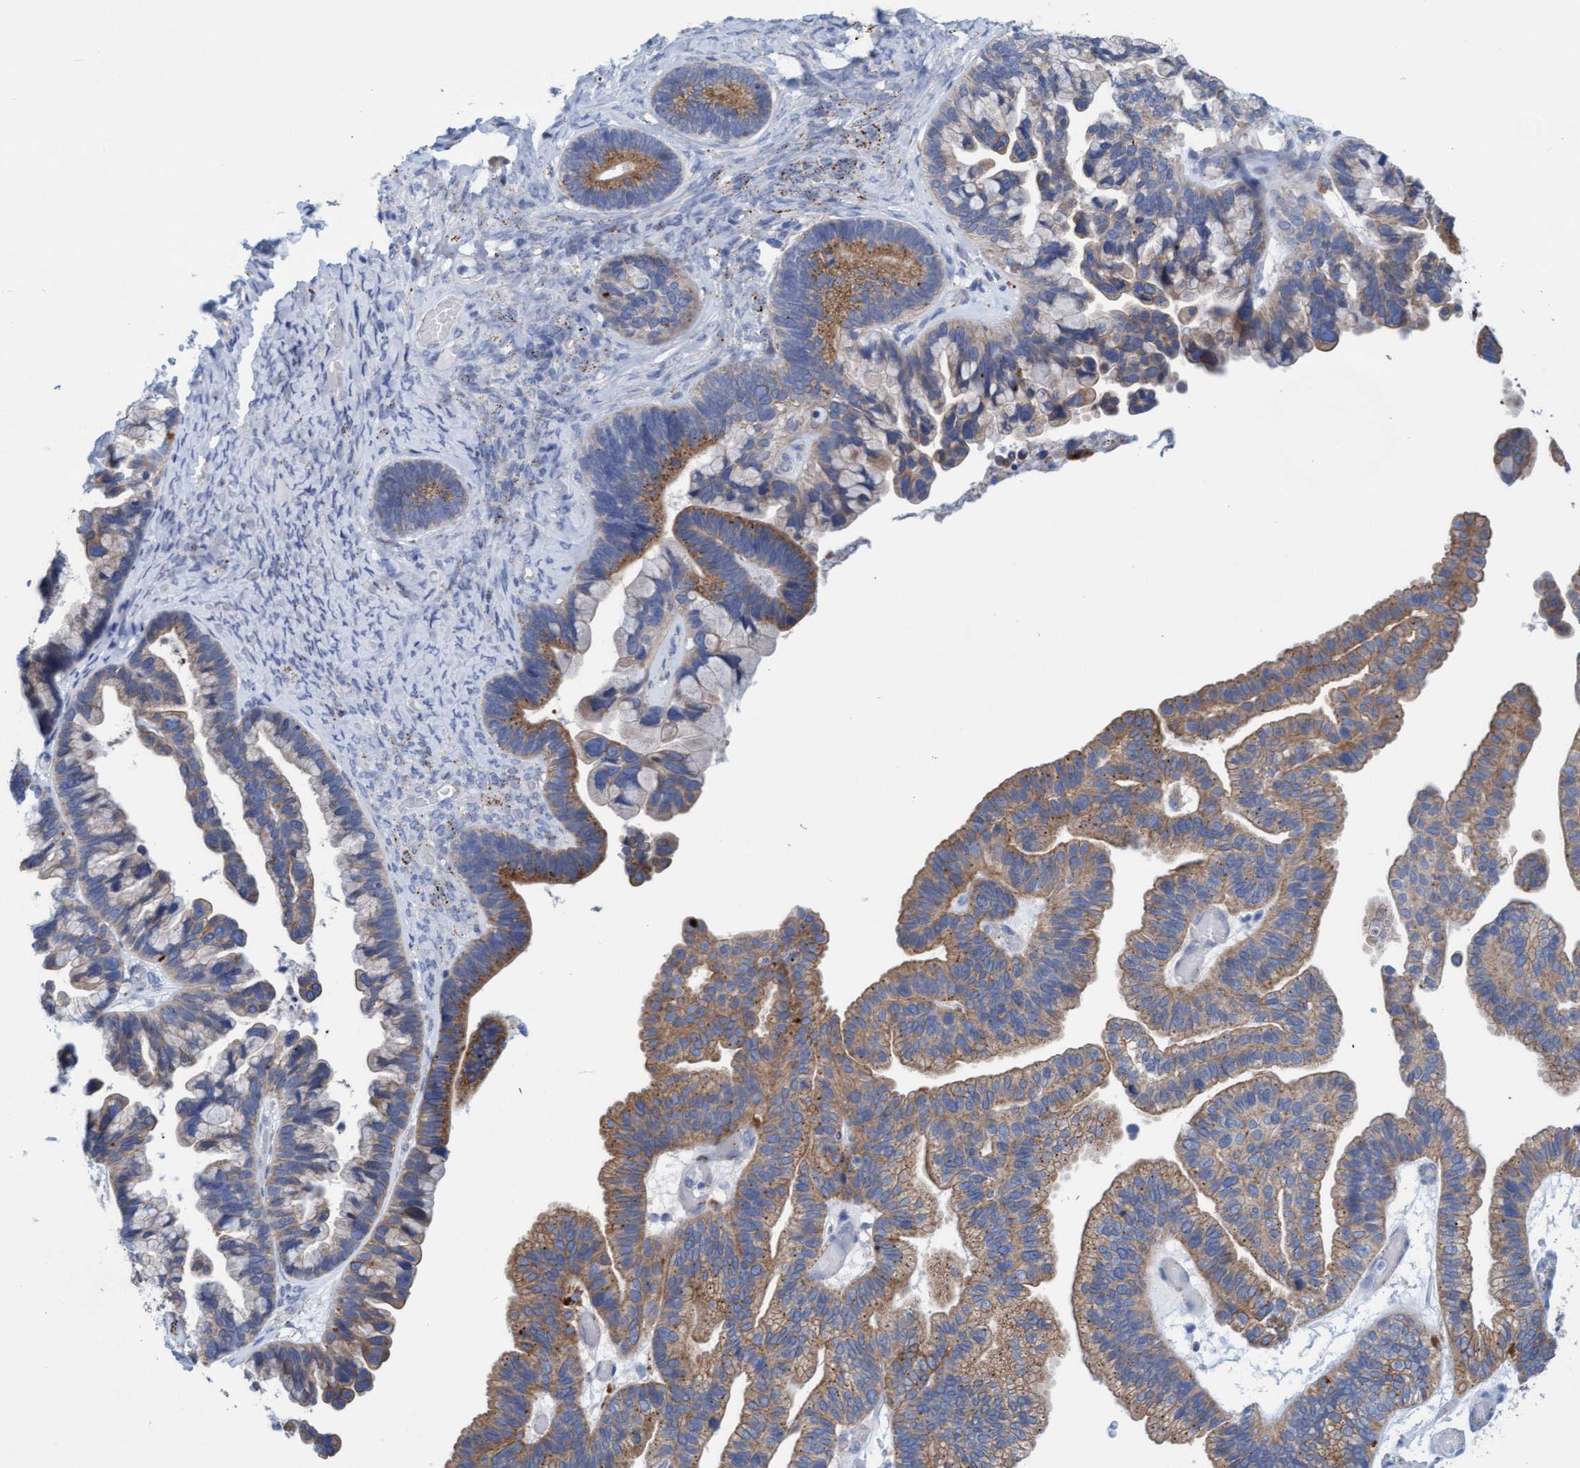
{"staining": {"intensity": "moderate", "quantity": ">75%", "location": "cytoplasmic/membranous"}, "tissue": "ovarian cancer", "cell_type": "Tumor cells", "image_type": "cancer", "snomed": [{"axis": "morphology", "description": "Cystadenocarcinoma, serous, NOS"}, {"axis": "topography", "description": "Ovary"}], "caption": "High-power microscopy captured an immunohistochemistry (IHC) photomicrograph of serous cystadenocarcinoma (ovarian), revealing moderate cytoplasmic/membranous positivity in about >75% of tumor cells.", "gene": "SGSH", "patient": {"sex": "female", "age": 56}}